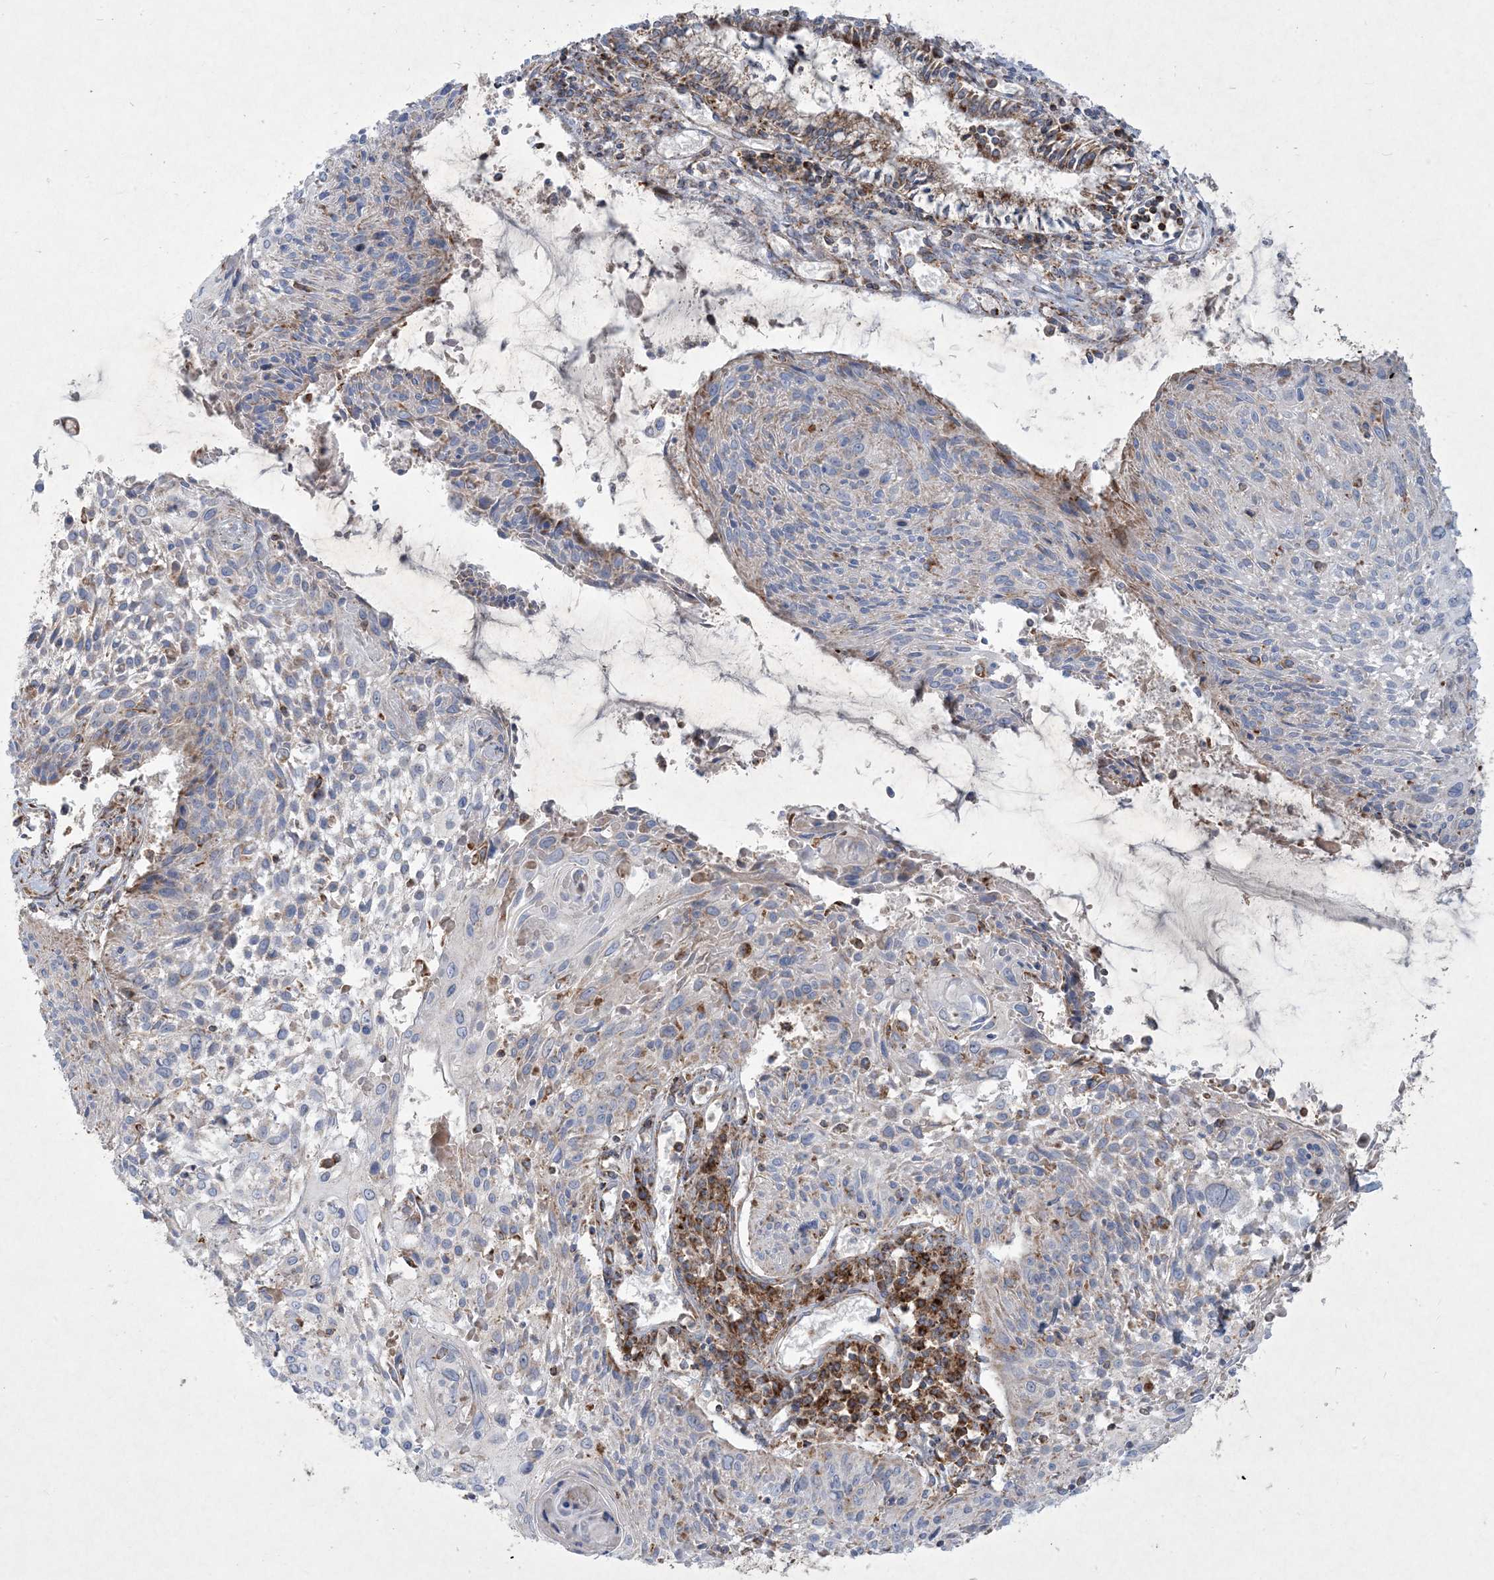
{"staining": {"intensity": "negative", "quantity": "none", "location": "none"}, "tissue": "cervical cancer", "cell_type": "Tumor cells", "image_type": "cancer", "snomed": [{"axis": "morphology", "description": "Squamous cell carcinoma, NOS"}, {"axis": "topography", "description": "Cervix"}], "caption": "A histopathology image of cervical cancer stained for a protein reveals no brown staining in tumor cells.", "gene": "BEND4", "patient": {"sex": "female", "age": 51}}